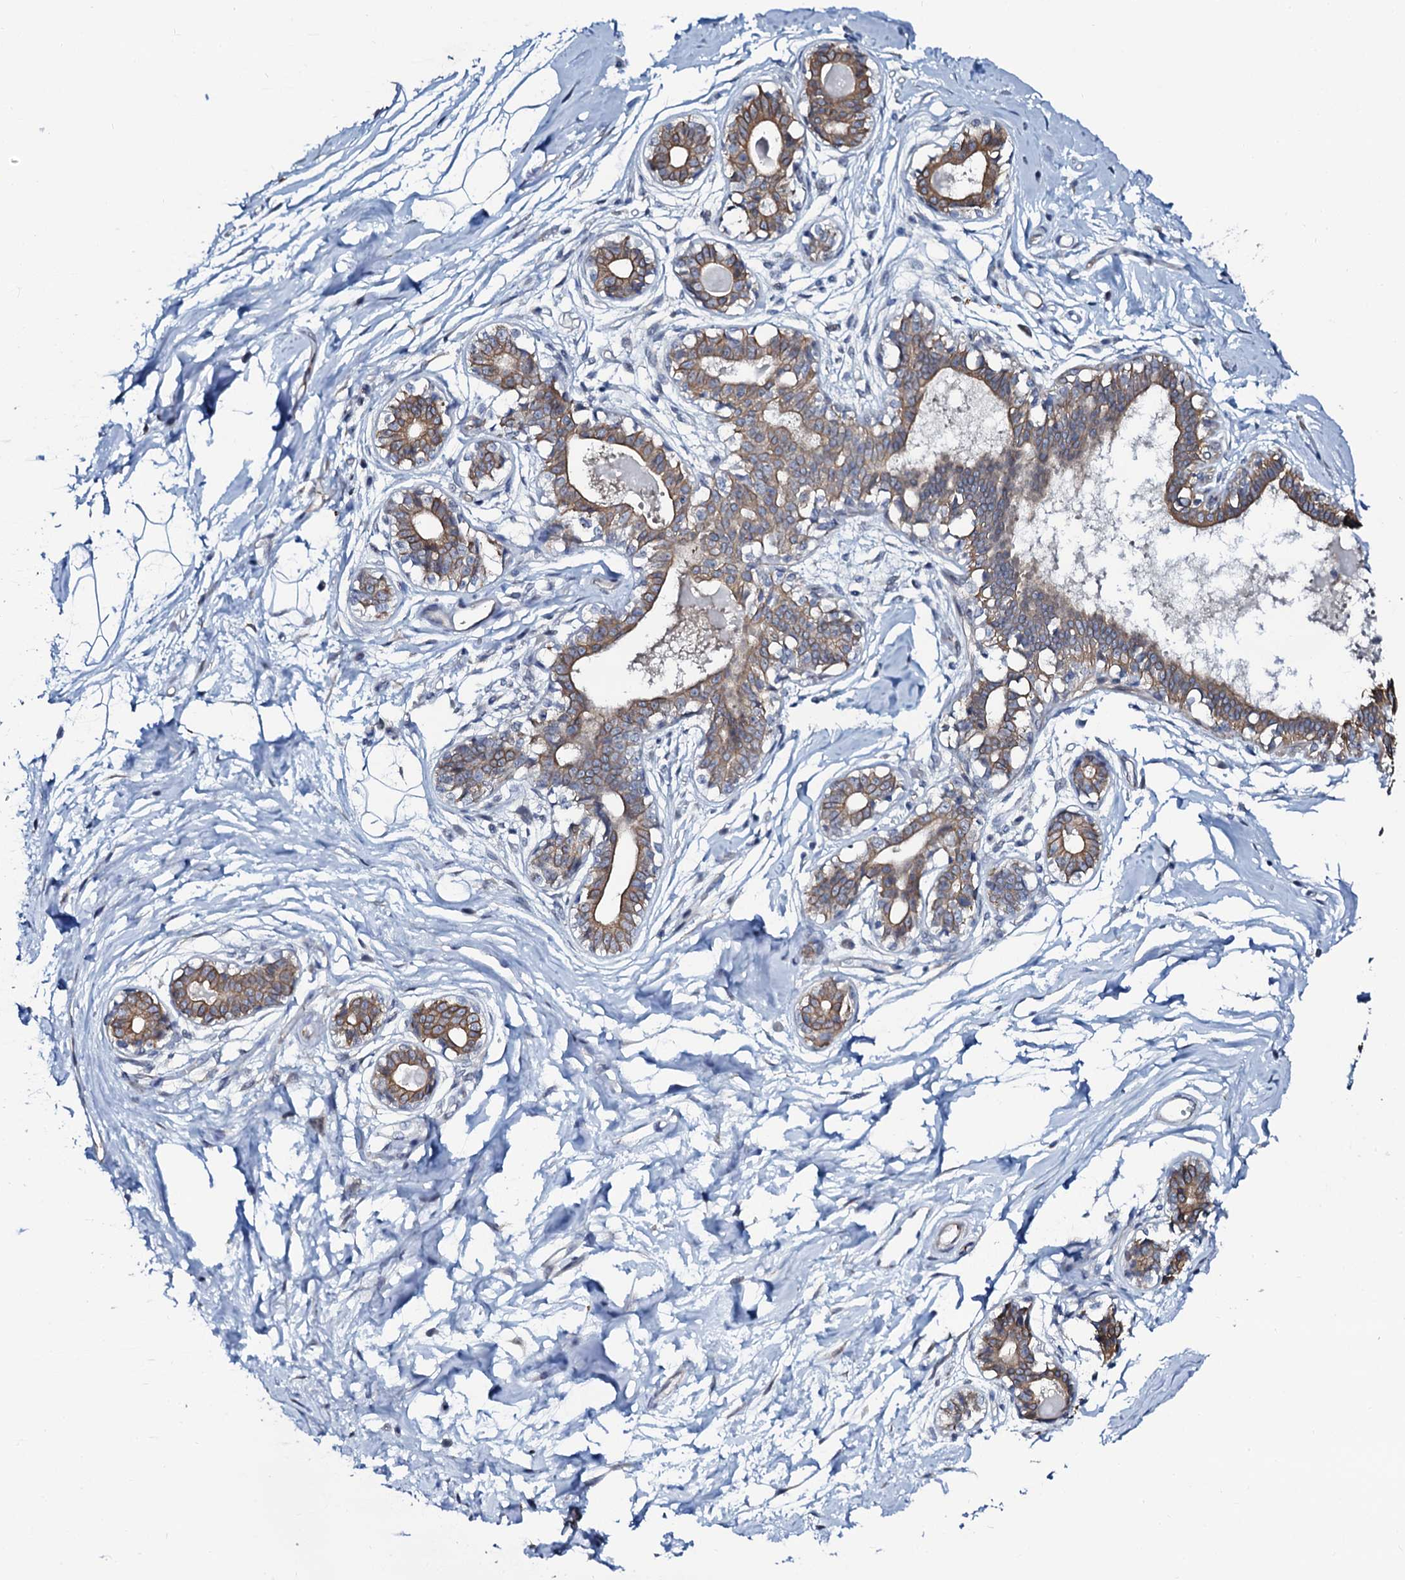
{"staining": {"intensity": "negative", "quantity": "none", "location": "none"}, "tissue": "breast", "cell_type": "Adipocytes", "image_type": "normal", "snomed": [{"axis": "morphology", "description": "Normal tissue, NOS"}, {"axis": "topography", "description": "Breast"}], "caption": "Immunohistochemistry of unremarkable breast demonstrates no positivity in adipocytes. (DAB (3,3'-diaminobenzidine) IHC visualized using brightfield microscopy, high magnification).", "gene": "C10orf88", "patient": {"sex": "female", "age": 45}}